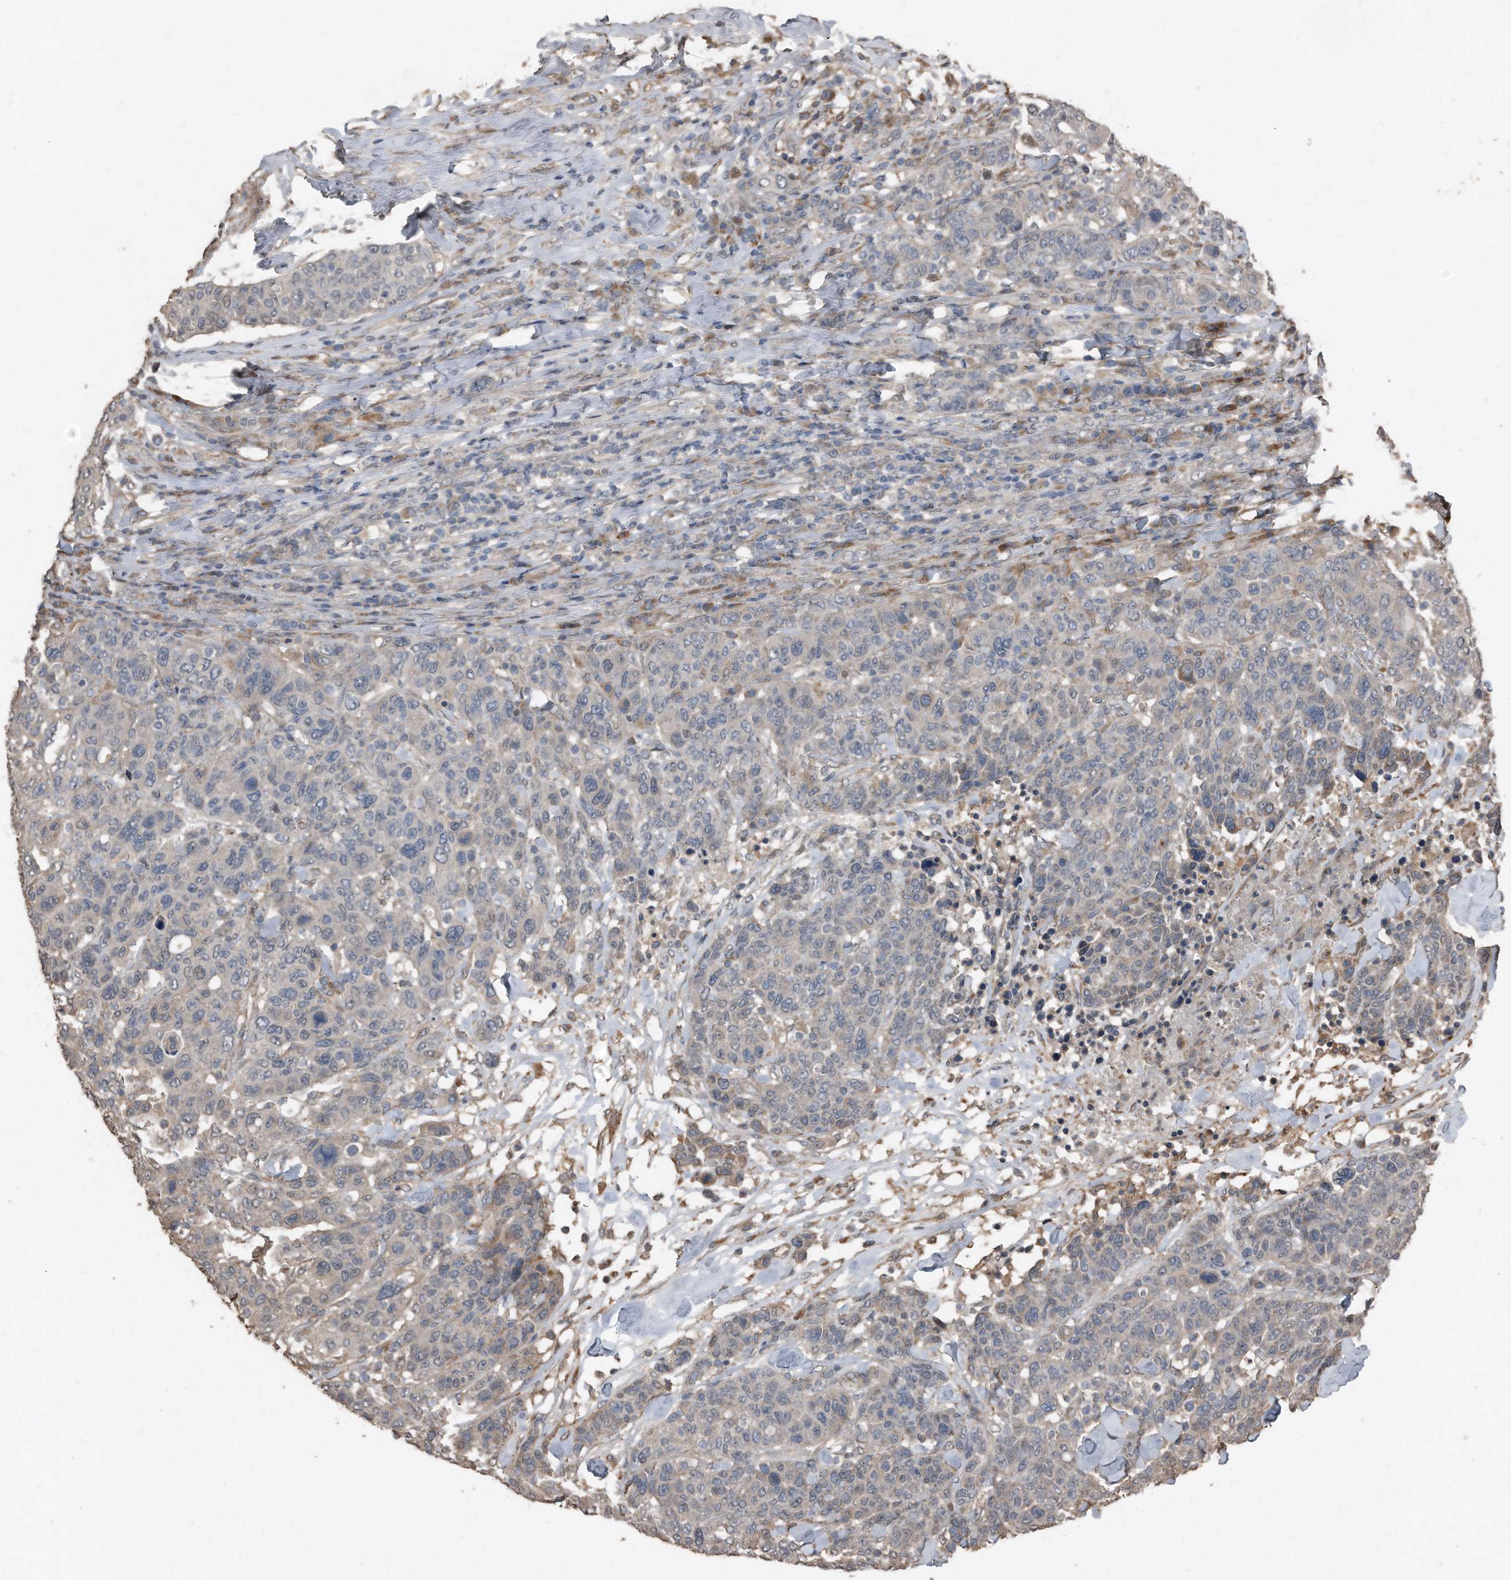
{"staining": {"intensity": "weak", "quantity": "<25%", "location": "cytoplasmic/membranous"}, "tissue": "breast cancer", "cell_type": "Tumor cells", "image_type": "cancer", "snomed": [{"axis": "morphology", "description": "Duct carcinoma"}, {"axis": "topography", "description": "Breast"}], "caption": "The photomicrograph exhibits no significant positivity in tumor cells of breast cancer (intraductal carcinoma).", "gene": "ANKRD10", "patient": {"sex": "female", "age": 37}}